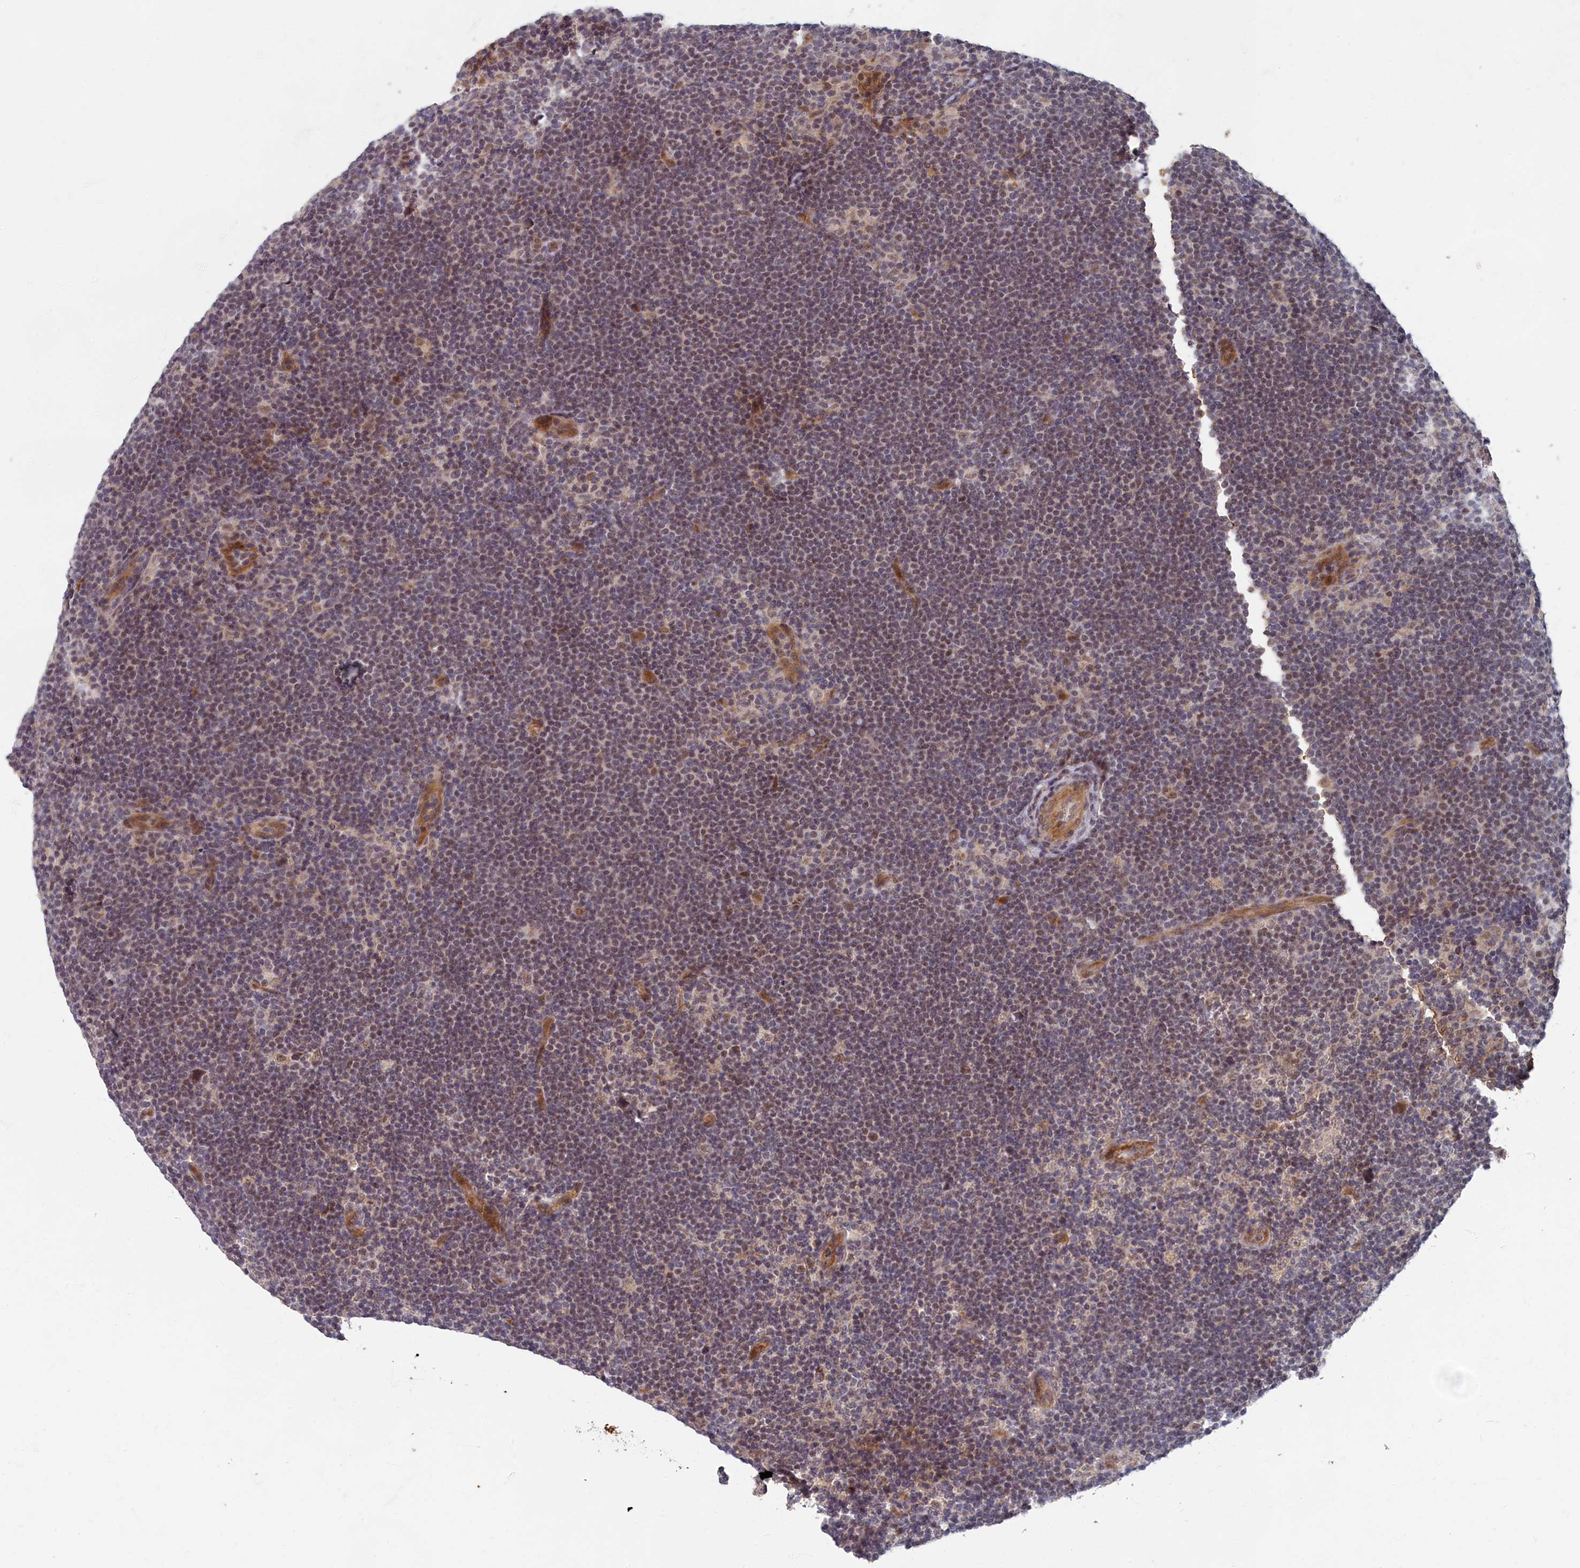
{"staining": {"intensity": "negative", "quantity": "none", "location": "none"}, "tissue": "lymphoma", "cell_type": "Tumor cells", "image_type": "cancer", "snomed": [{"axis": "morphology", "description": "Hodgkin's disease, NOS"}, {"axis": "topography", "description": "Lymph node"}], "caption": "Lymphoma stained for a protein using immunohistochemistry (IHC) displays no staining tumor cells.", "gene": "EARS2", "patient": {"sex": "female", "age": 57}}